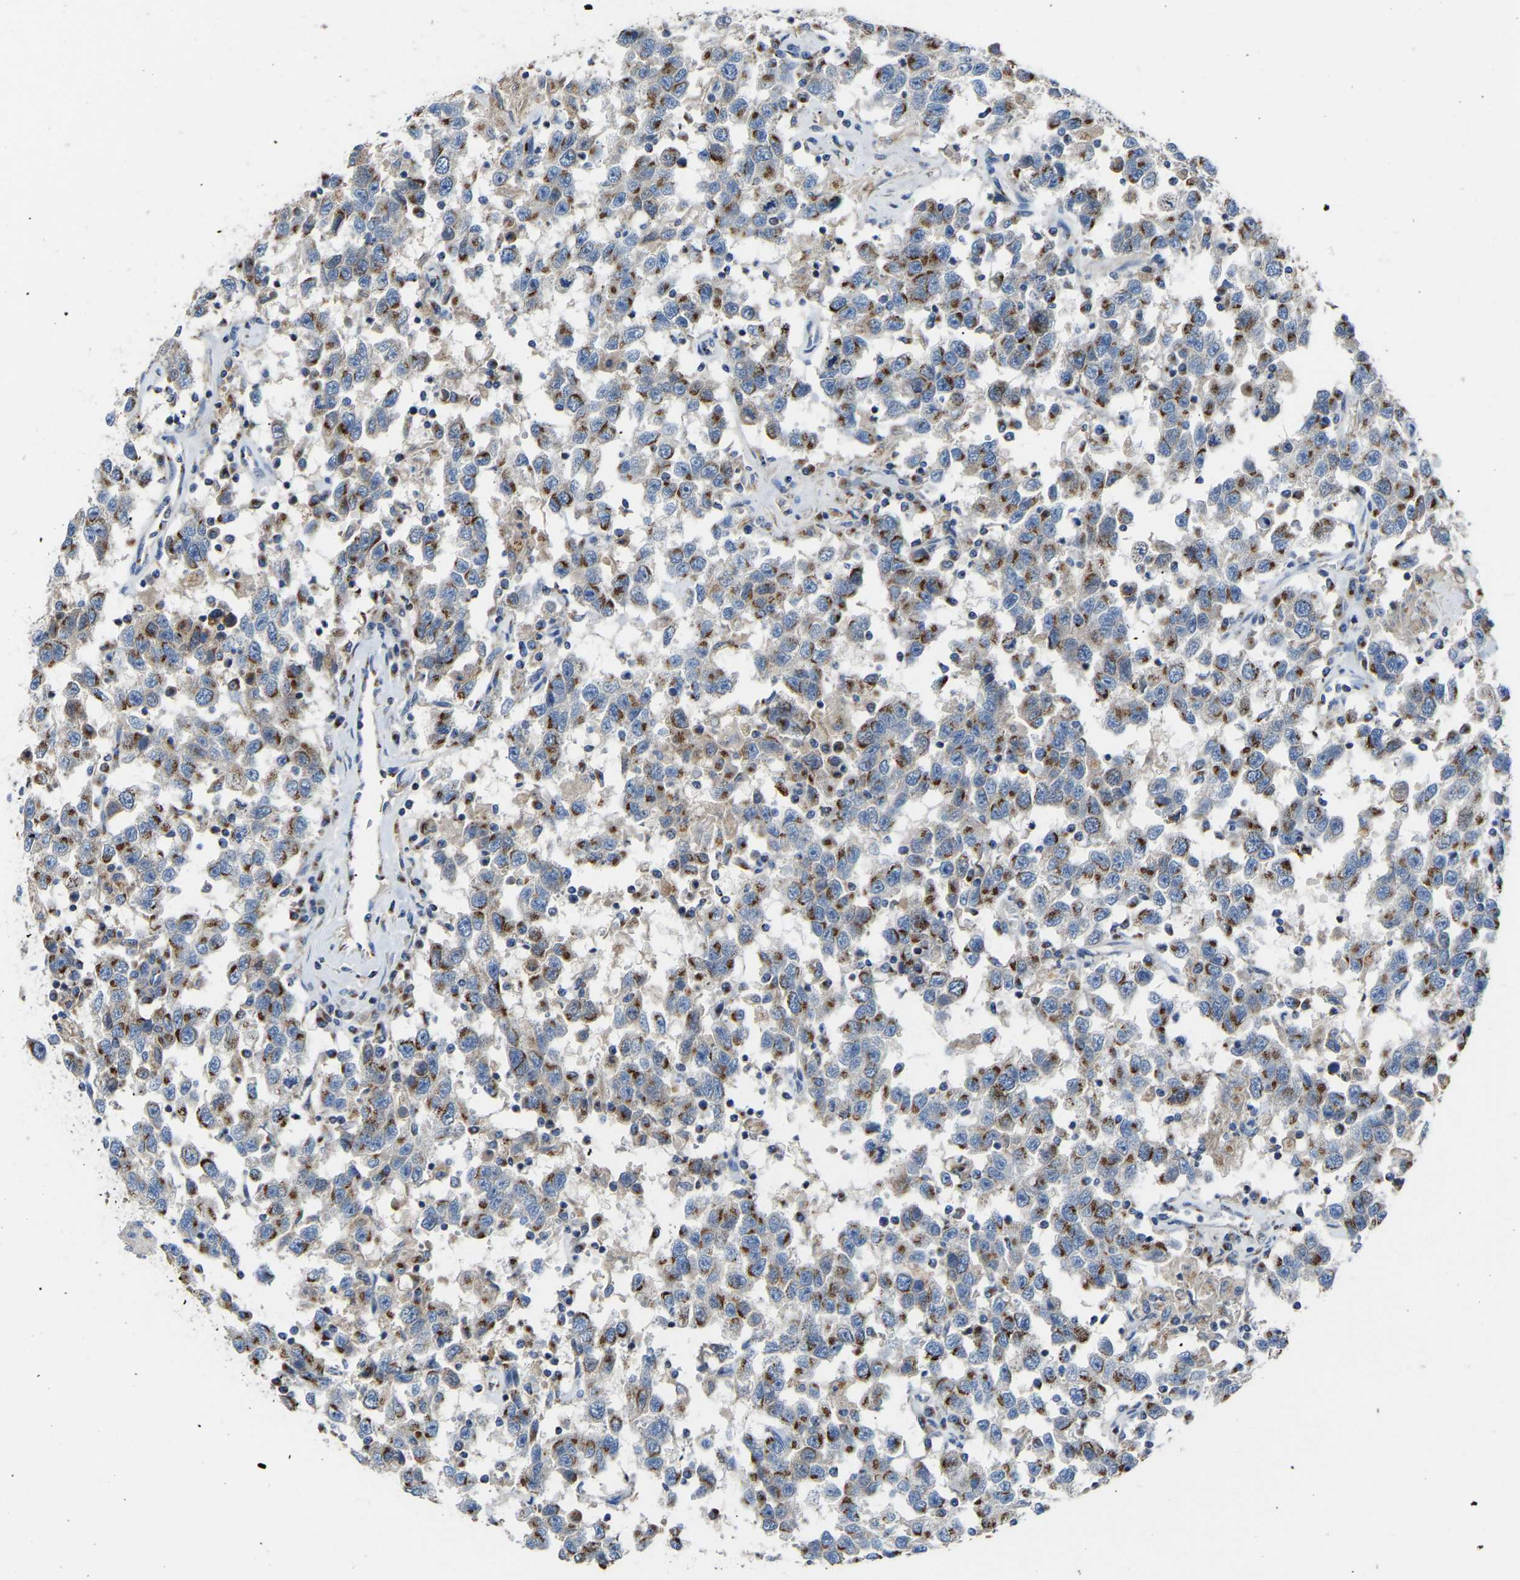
{"staining": {"intensity": "moderate", "quantity": ">75%", "location": "cytoplasmic/membranous"}, "tissue": "testis cancer", "cell_type": "Tumor cells", "image_type": "cancer", "snomed": [{"axis": "morphology", "description": "Seminoma, NOS"}, {"axis": "topography", "description": "Testis"}], "caption": "The immunohistochemical stain highlights moderate cytoplasmic/membranous staining in tumor cells of testis cancer tissue. (Stains: DAB (3,3'-diaminobenzidine) in brown, nuclei in blue, Microscopy: brightfield microscopy at high magnification).", "gene": "CANT1", "patient": {"sex": "male", "age": 41}}